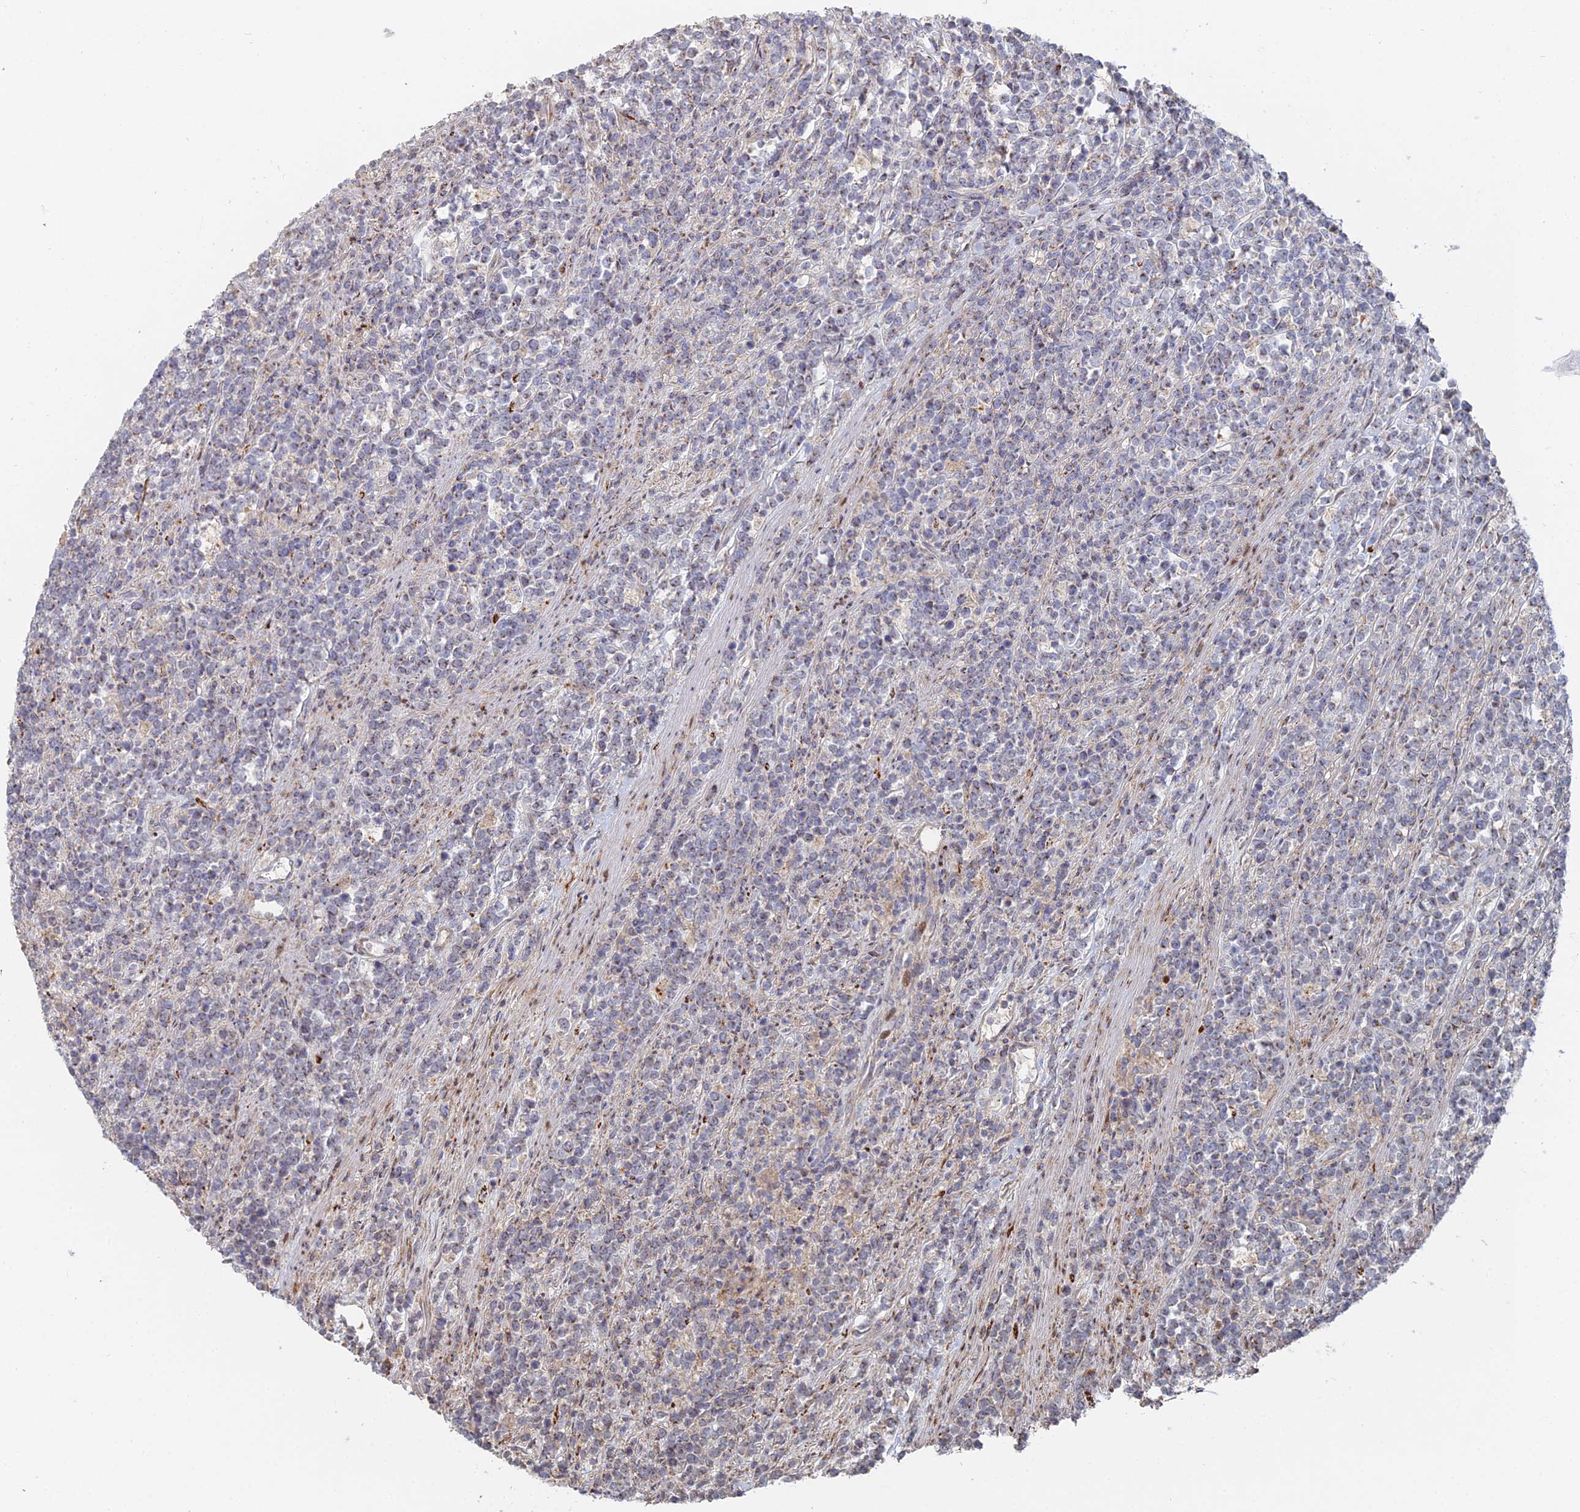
{"staining": {"intensity": "moderate", "quantity": "25%-75%", "location": "cytoplasmic/membranous"}, "tissue": "lymphoma", "cell_type": "Tumor cells", "image_type": "cancer", "snomed": [{"axis": "morphology", "description": "Malignant lymphoma, non-Hodgkin's type, High grade"}, {"axis": "topography", "description": "Small intestine"}], "caption": "This is an image of IHC staining of lymphoma, which shows moderate expression in the cytoplasmic/membranous of tumor cells.", "gene": "SGMS1", "patient": {"sex": "male", "age": 8}}